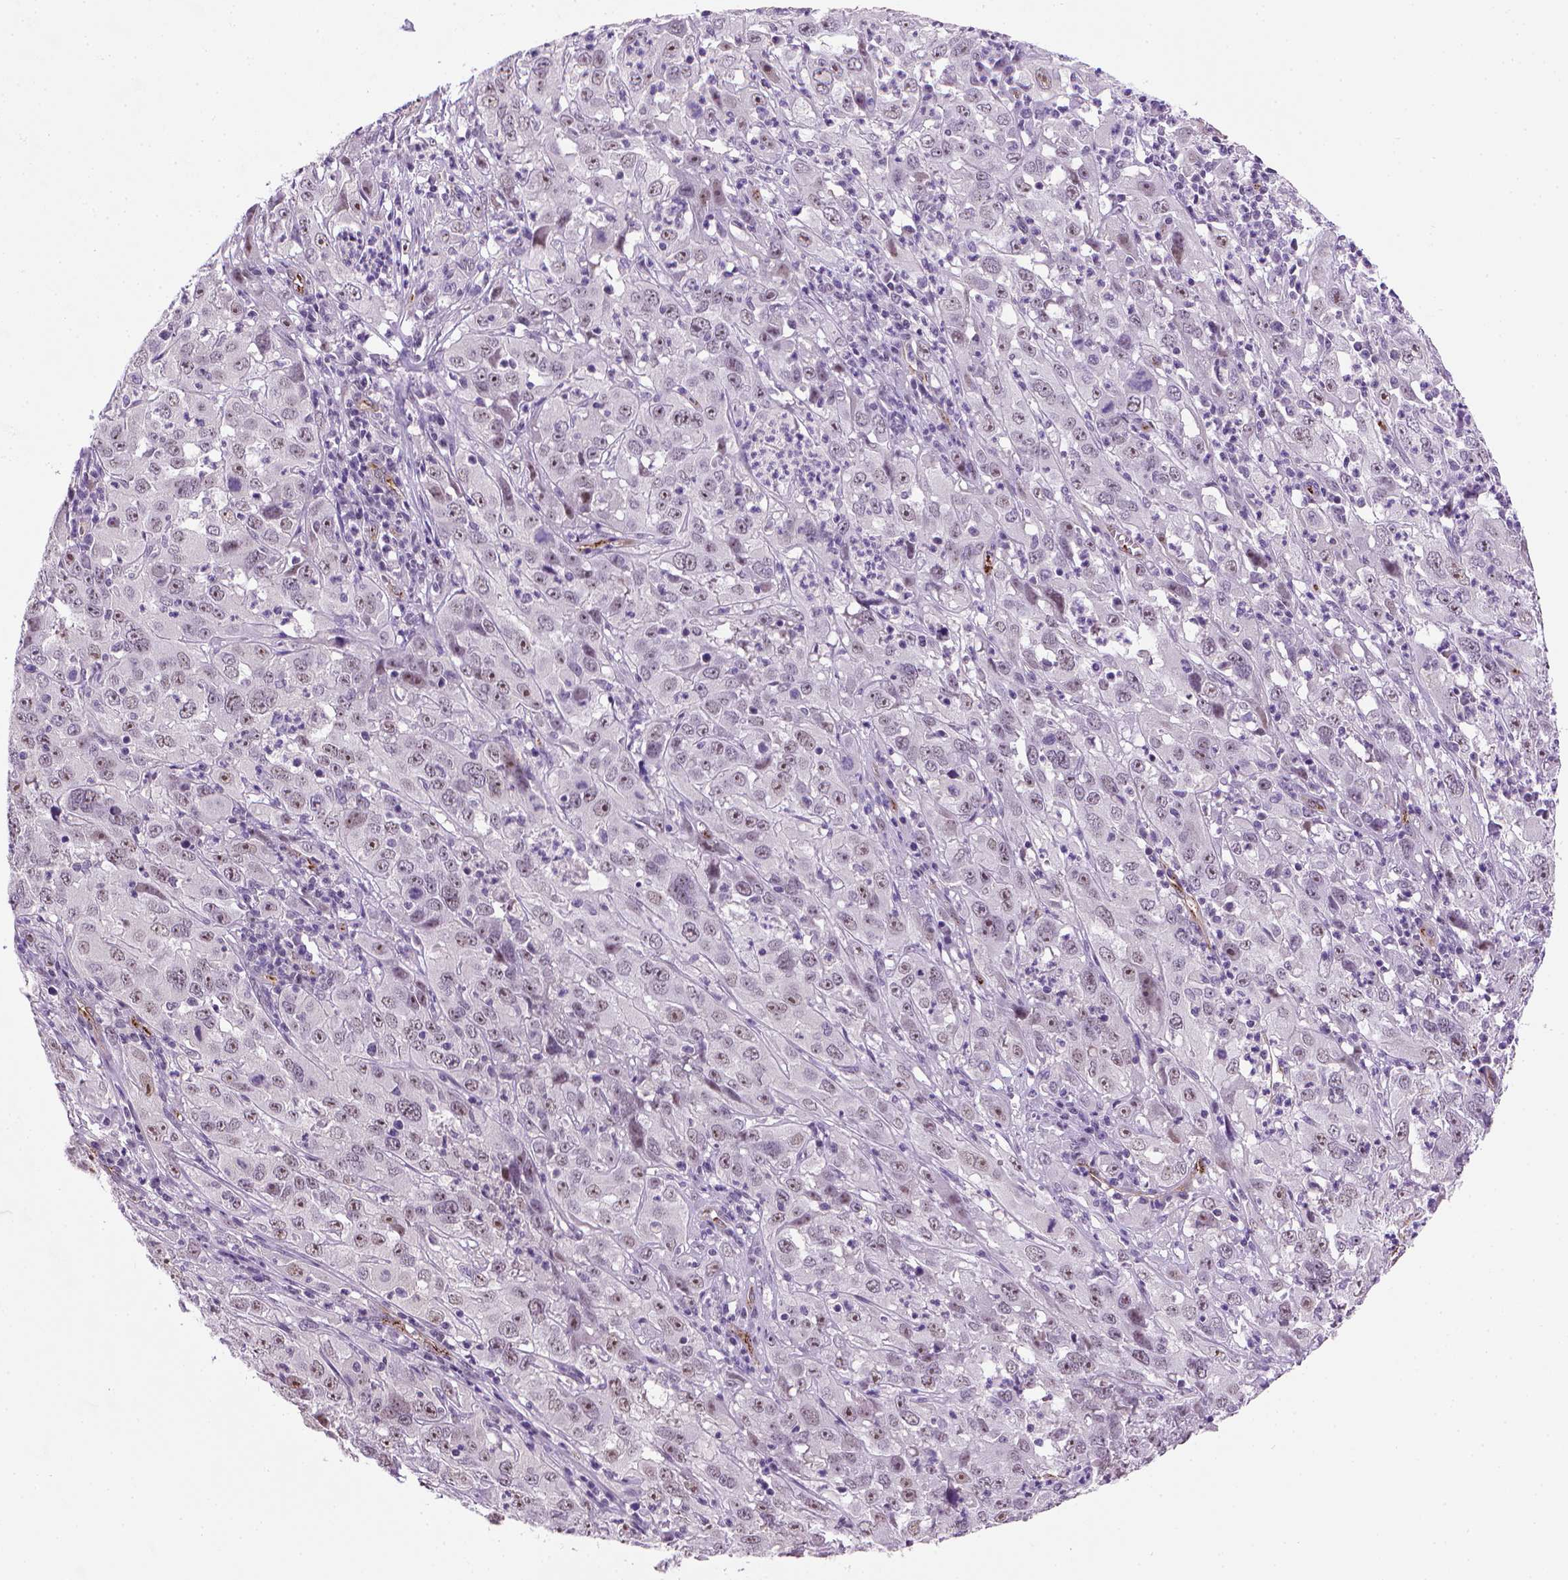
{"staining": {"intensity": "negative", "quantity": "none", "location": "none"}, "tissue": "cervical cancer", "cell_type": "Tumor cells", "image_type": "cancer", "snomed": [{"axis": "morphology", "description": "Squamous cell carcinoma, NOS"}, {"axis": "topography", "description": "Cervix"}], "caption": "A high-resolution histopathology image shows immunohistochemistry staining of cervical cancer (squamous cell carcinoma), which exhibits no significant staining in tumor cells. Nuclei are stained in blue.", "gene": "VWF", "patient": {"sex": "female", "age": 32}}